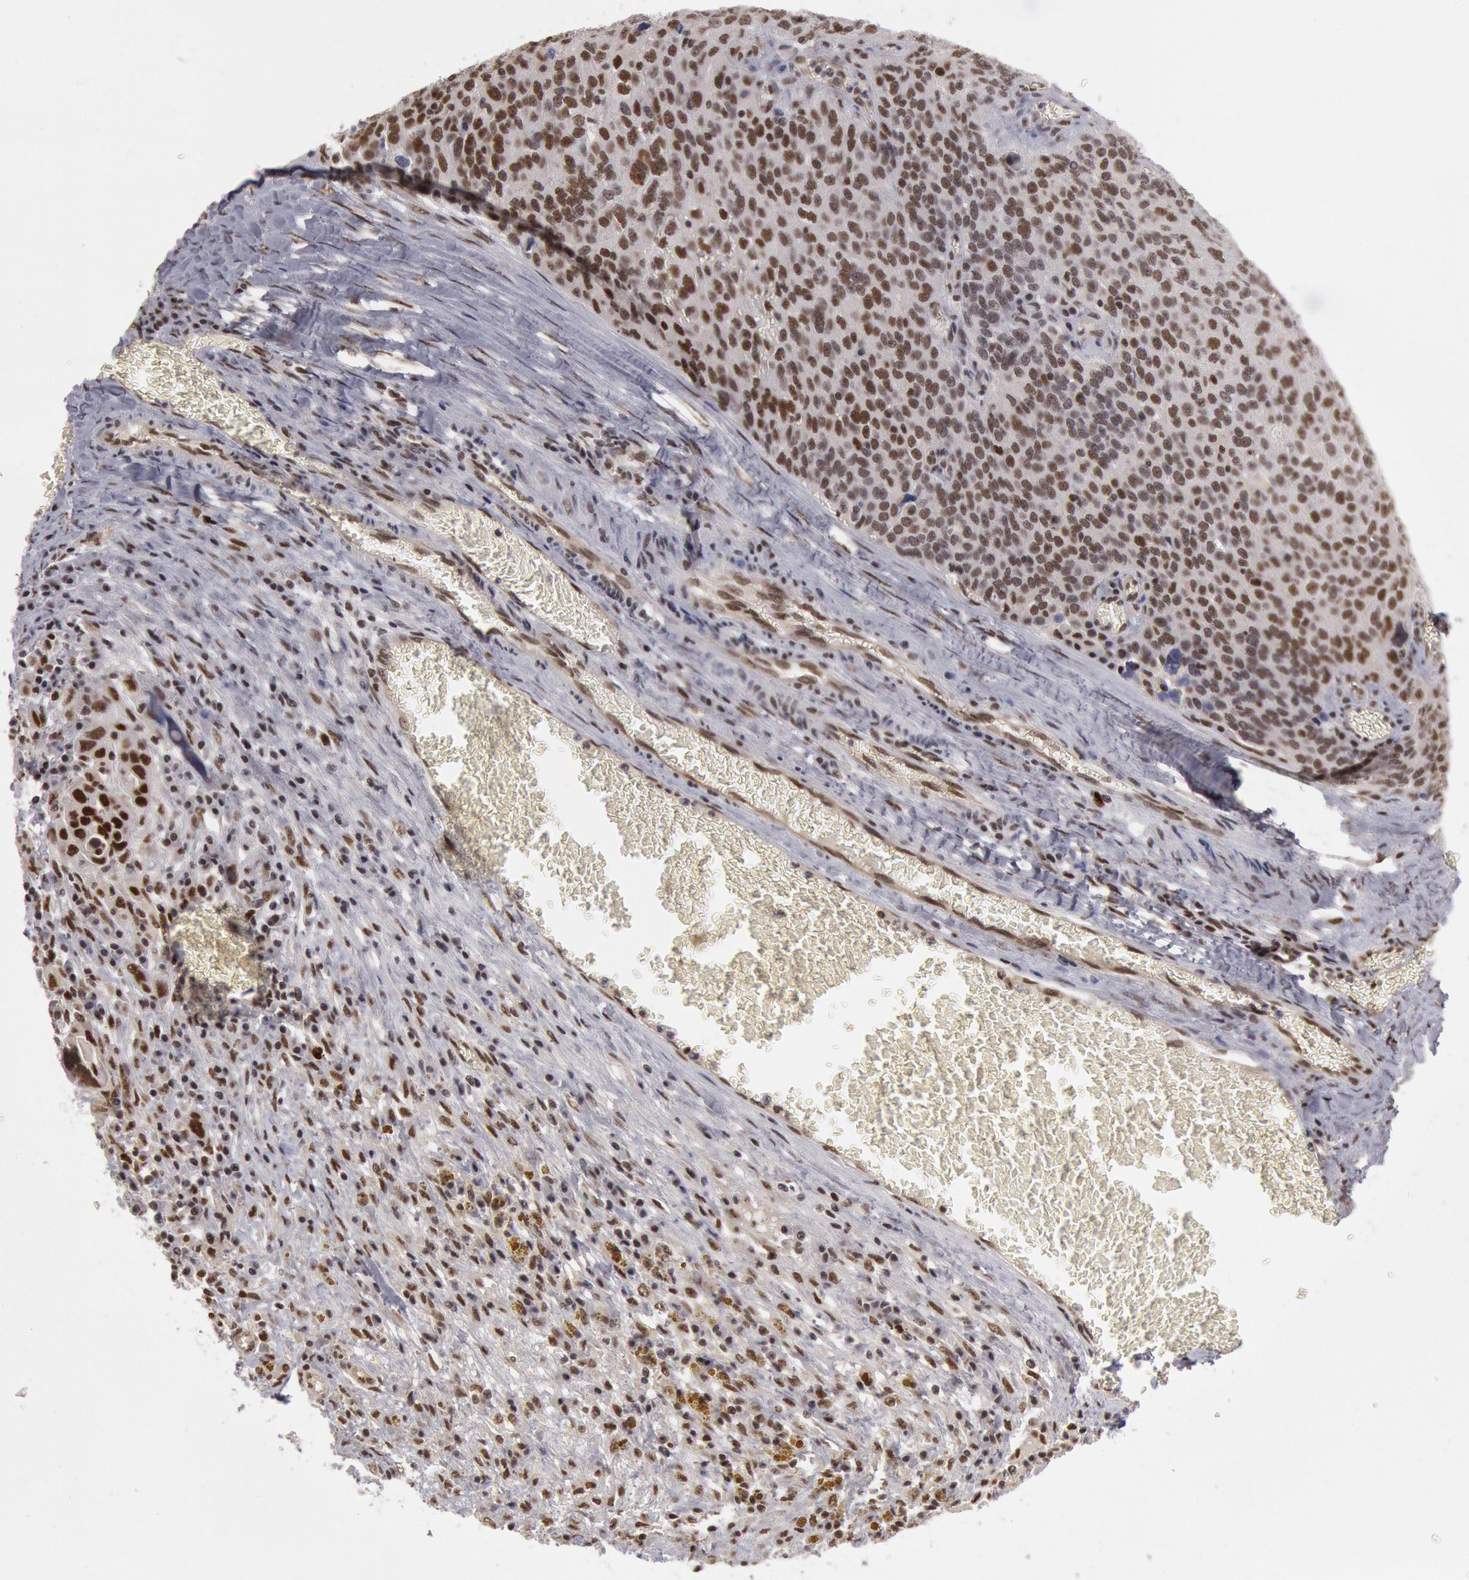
{"staining": {"intensity": "moderate", "quantity": "25%-75%", "location": "nuclear"}, "tissue": "ovarian cancer", "cell_type": "Tumor cells", "image_type": "cancer", "snomed": [{"axis": "morphology", "description": "Carcinoma, endometroid"}, {"axis": "topography", "description": "Ovary"}], "caption": "The immunohistochemical stain shows moderate nuclear expression in tumor cells of endometroid carcinoma (ovarian) tissue.", "gene": "PPP4R3B", "patient": {"sex": "female", "age": 75}}